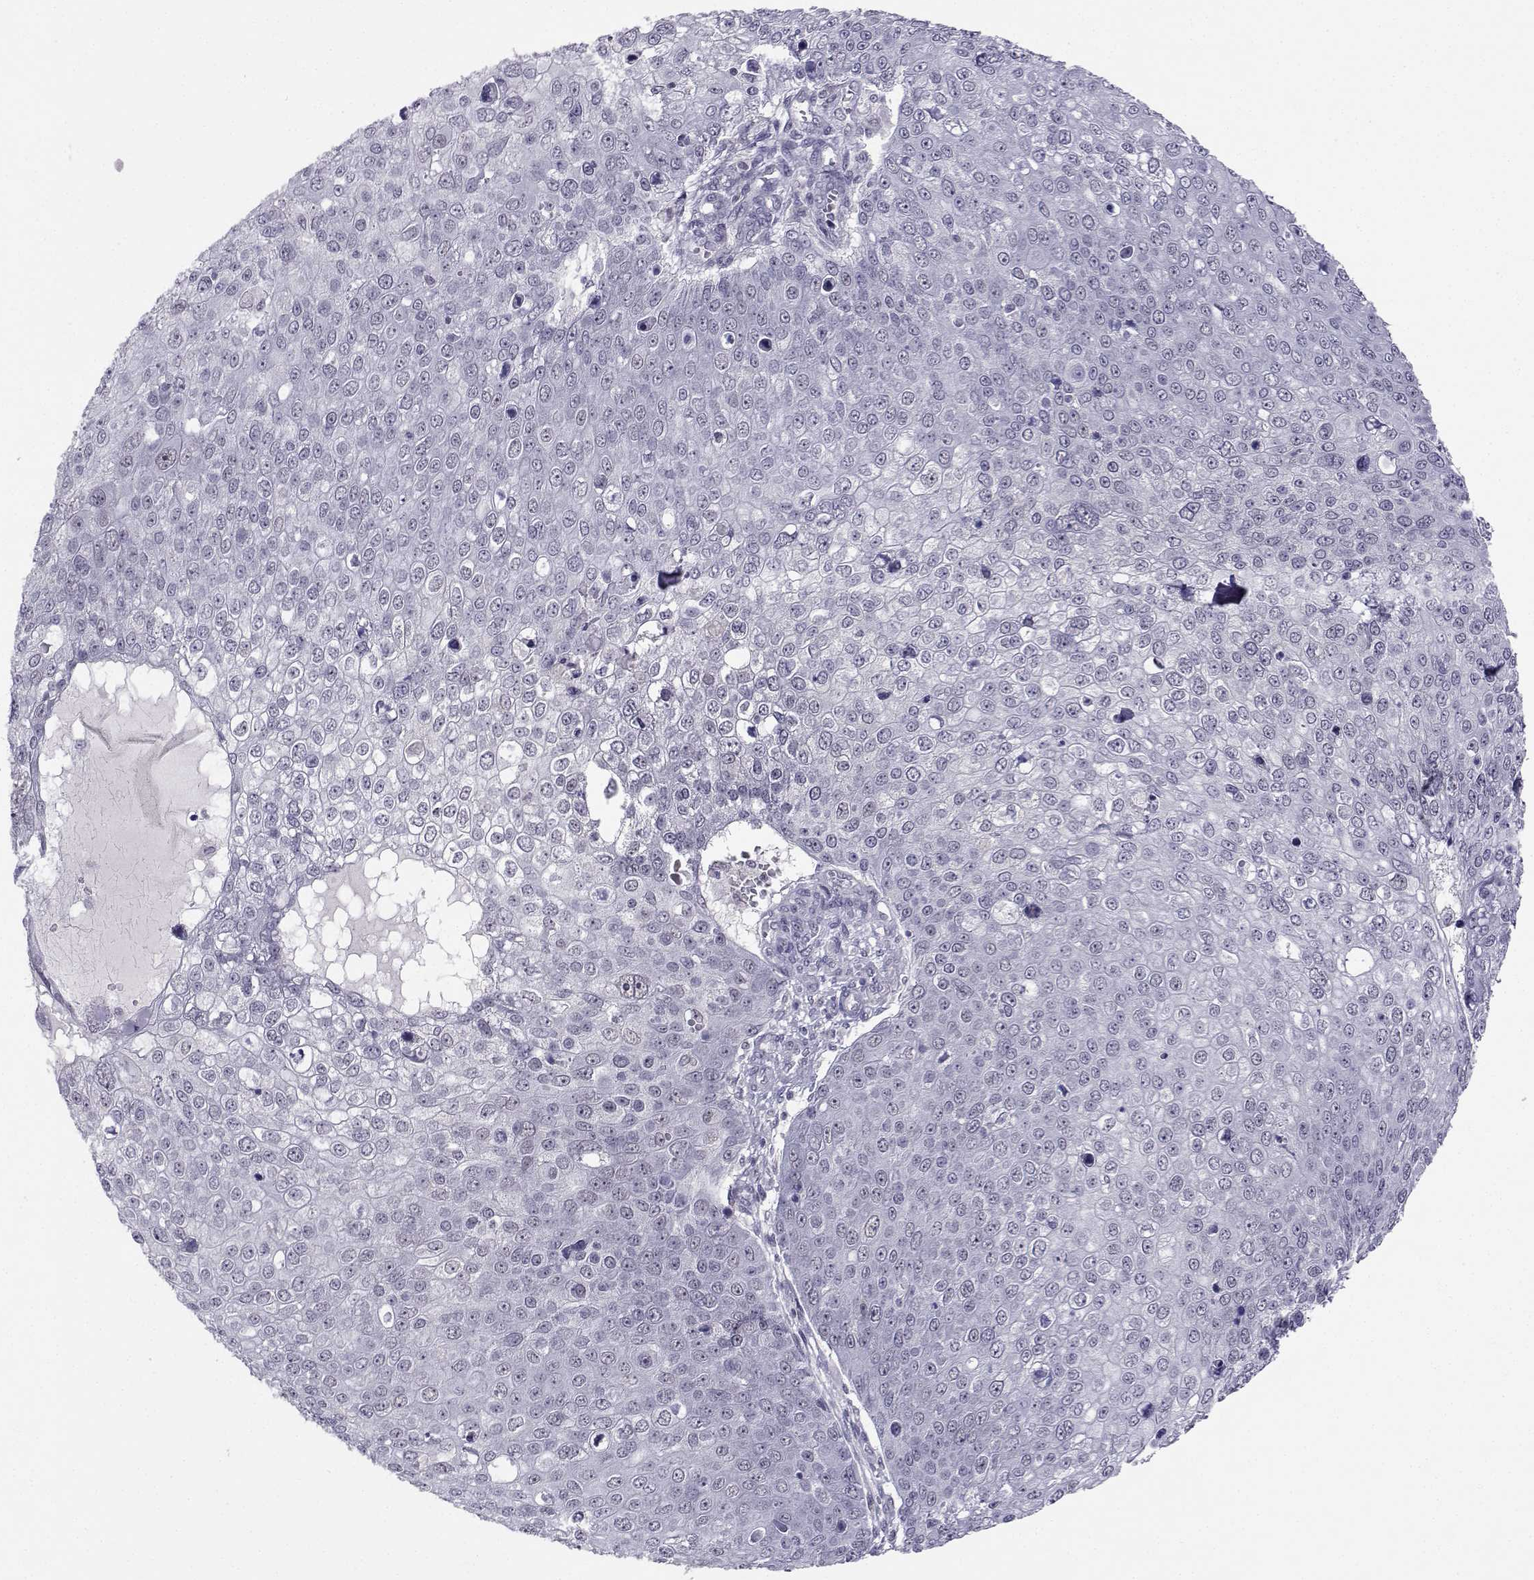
{"staining": {"intensity": "negative", "quantity": "none", "location": "none"}, "tissue": "skin cancer", "cell_type": "Tumor cells", "image_type": "cancer", "snomed": [{"axis": "morphology", "description": "Squamous cell carcinoma, NOS"}, {"axis": "topography", "description": "Skin"}], "caption": "Immunohistochemistry (IHC) micrograph of skin cancer (squamous cell carcinoma) stained for a protein (brown), which displays no positivity in tumor cells.", "gene": "MED26", "patient": {"sex": "male", "age": 71}}